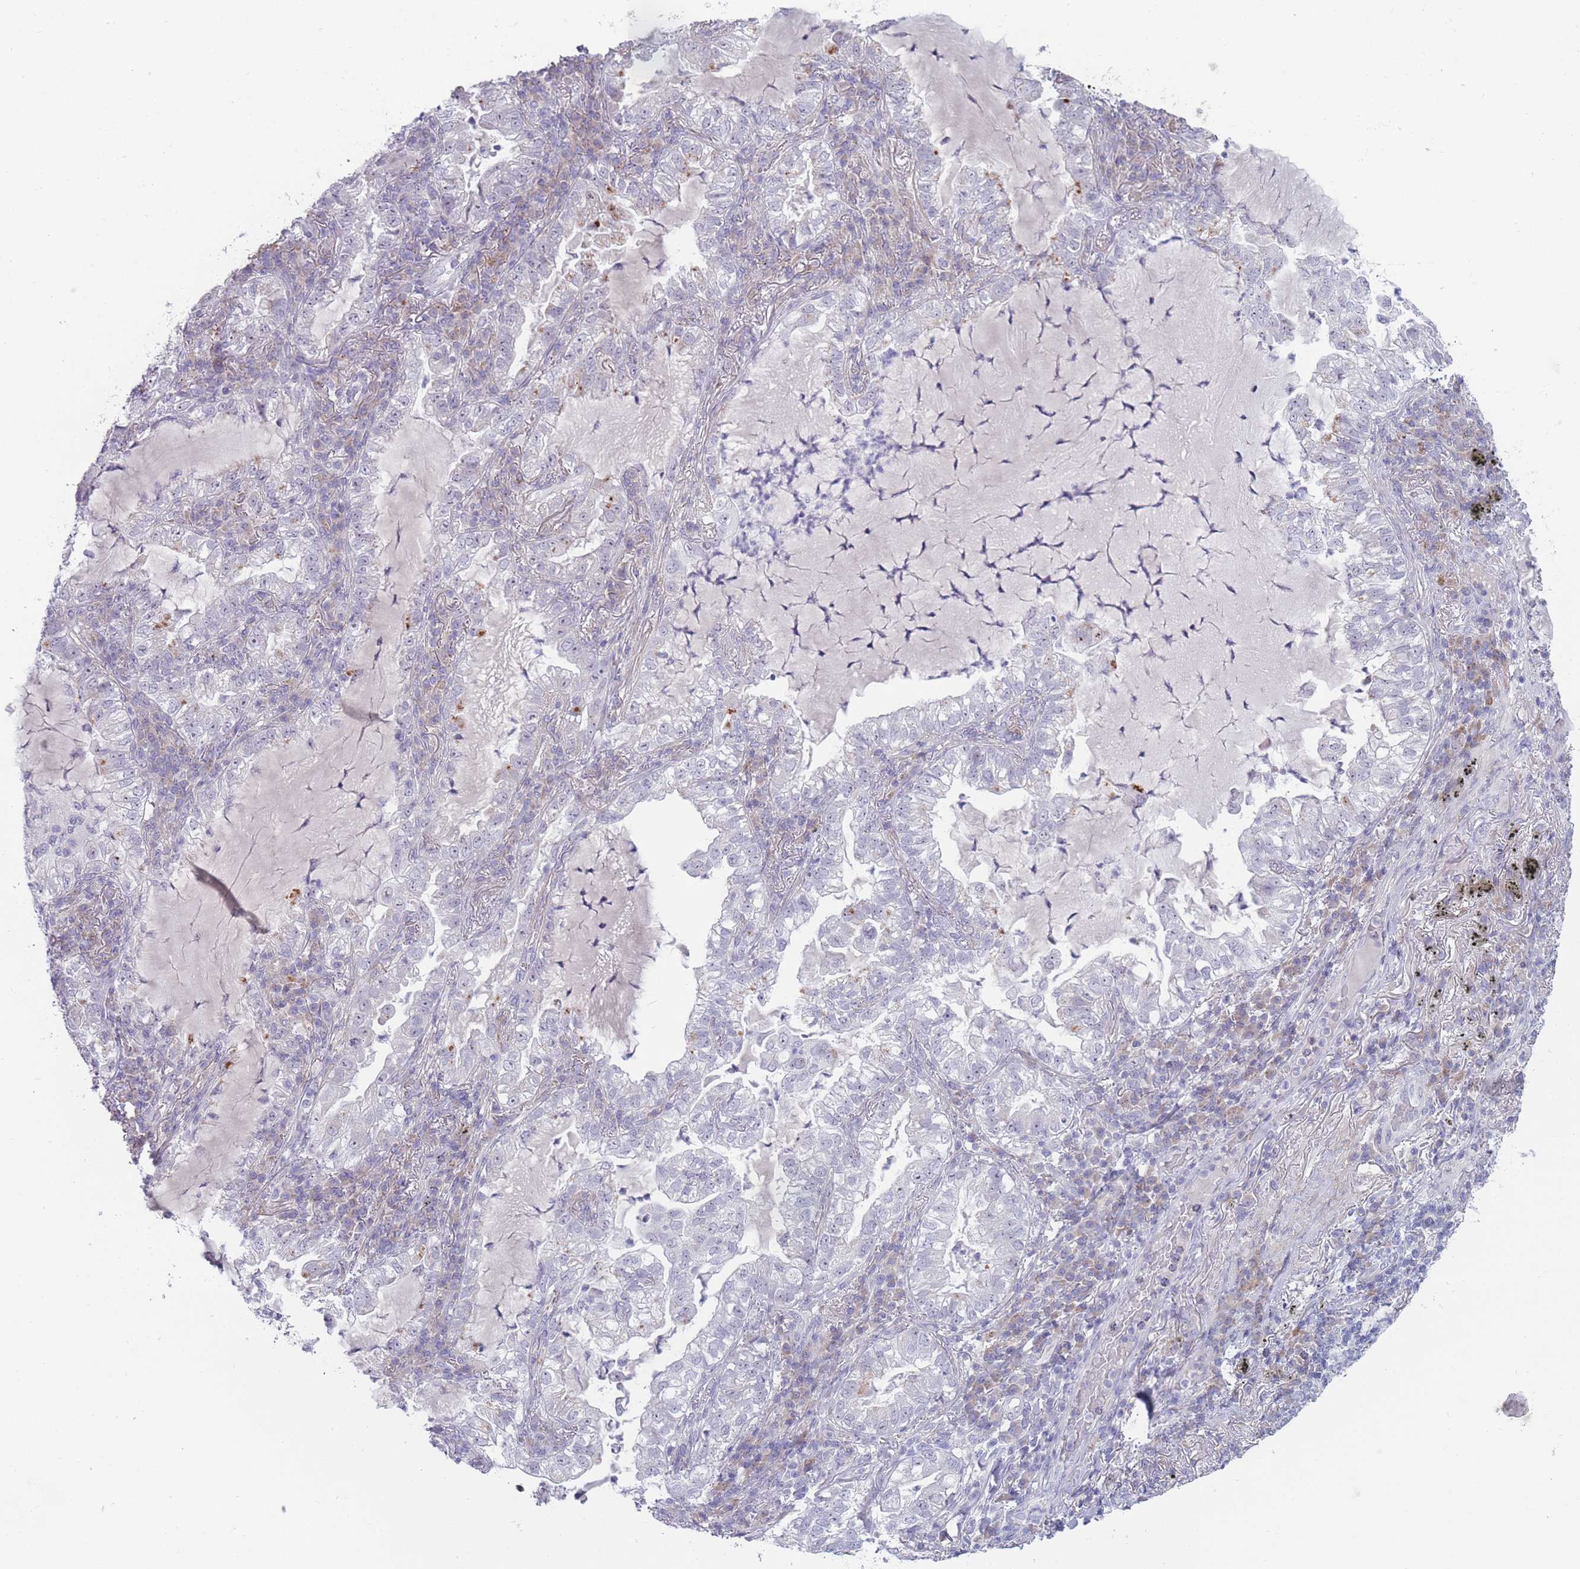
{"staining": {"intensity": "negative", "quantity": "none", "location": "none"}, "tissue": "lung cancer", "cell_type": "Tumor cells", "image_type": "cancer", "snomed": [{"axis": "morphology", "description": "Adenocarcinoma, NOS"}, {"axis": "topography", "description": "Lung"}], "caption": "Immunohistochemistry (IHC) image of lung cancer stained for a protein (brown), which exhibits no positivity in tumor cells. (DAB (3,3'-diaminobenzidine) immunohistochemistry with hematoxylin counter stain).", "gene": "PAIP2B", "patient": {"sex": "female", "age": 73}}